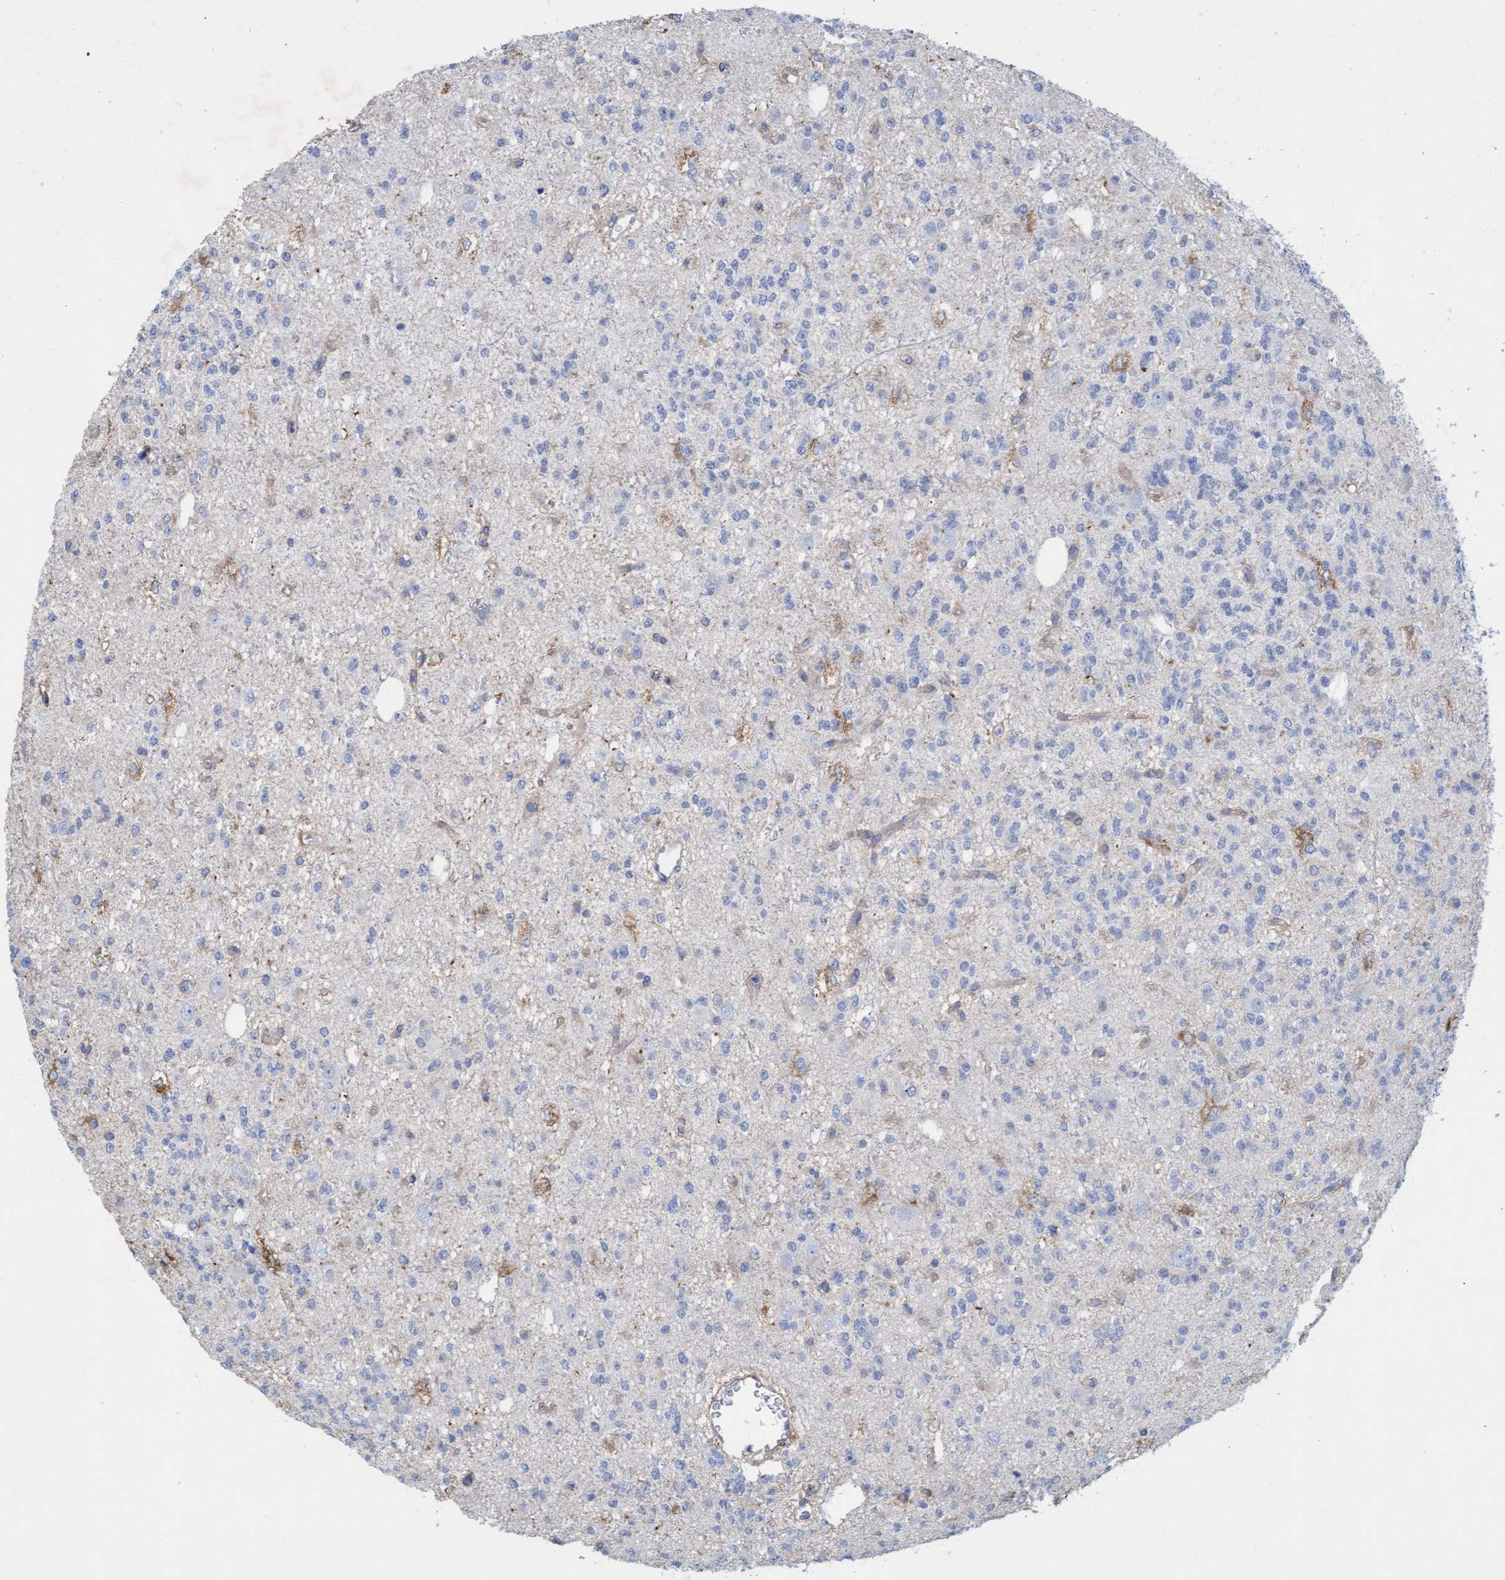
{"staining": {"intensity": "negative", "quantity": "none", "location": "none"}, "tissue": "glioma", "cell_type": "Tumor cells", "image_type": "cancer", "snomed": [{"axis": "morphology", "description": "Glioma, malignant, Low grade"}, {"axis": "topography", "description": "Brain"}], "caption": "Immunohistochemistry of malignant glioma (low-grade) demonstrates no staining in tumor cells. (Immunohistochemistry (ihc), brightfield microscopy, high magnification).", "gene": "SIGIRR", "patient": {"sex": "male", "age": 38}}